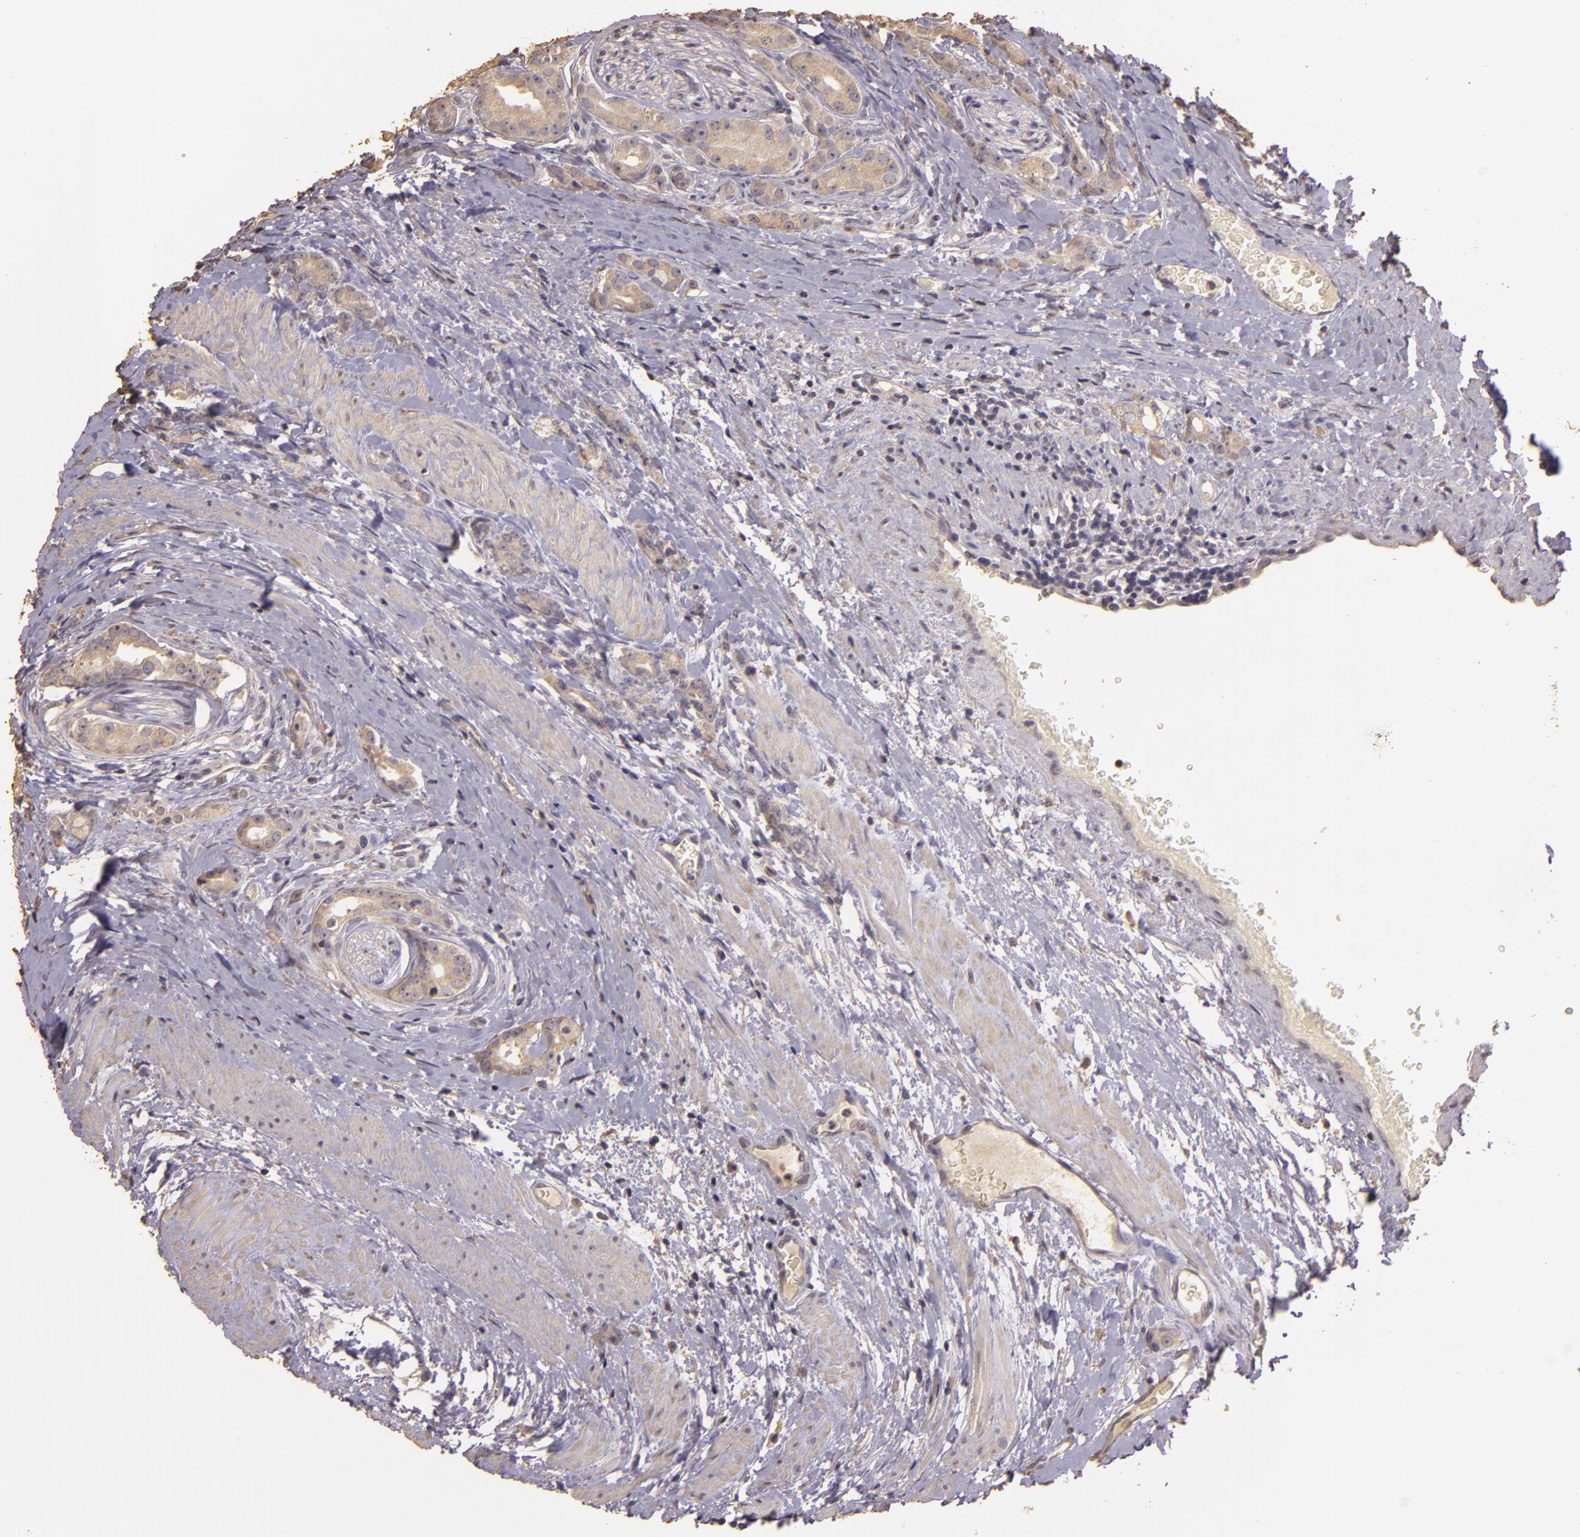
{"staining": {"intensity": "weak", "quantity": ">75%", "location": "cytoplasmic/membranous"}, "tissue": "prostate cancer", "cell_type": "Tumor cells", "image_type": "cancer", "snomed": [{"axis": "morphology", "description": "Adenocarcinoma, Medium grade"}, {"axis": "topography", "description": "Prostate"}], "caption": "This histopathology image reveals medium-grade adenocarcinoma (prostate) stained with immunohistochemistry to label a protein in brown. The cytoplasmic/membranous of tumor cells show weak positivity for the protein. Nuclei are counter-stained blue.", "gene": "BCL2L13", "patient": {"sex": "male", "age": 59}}